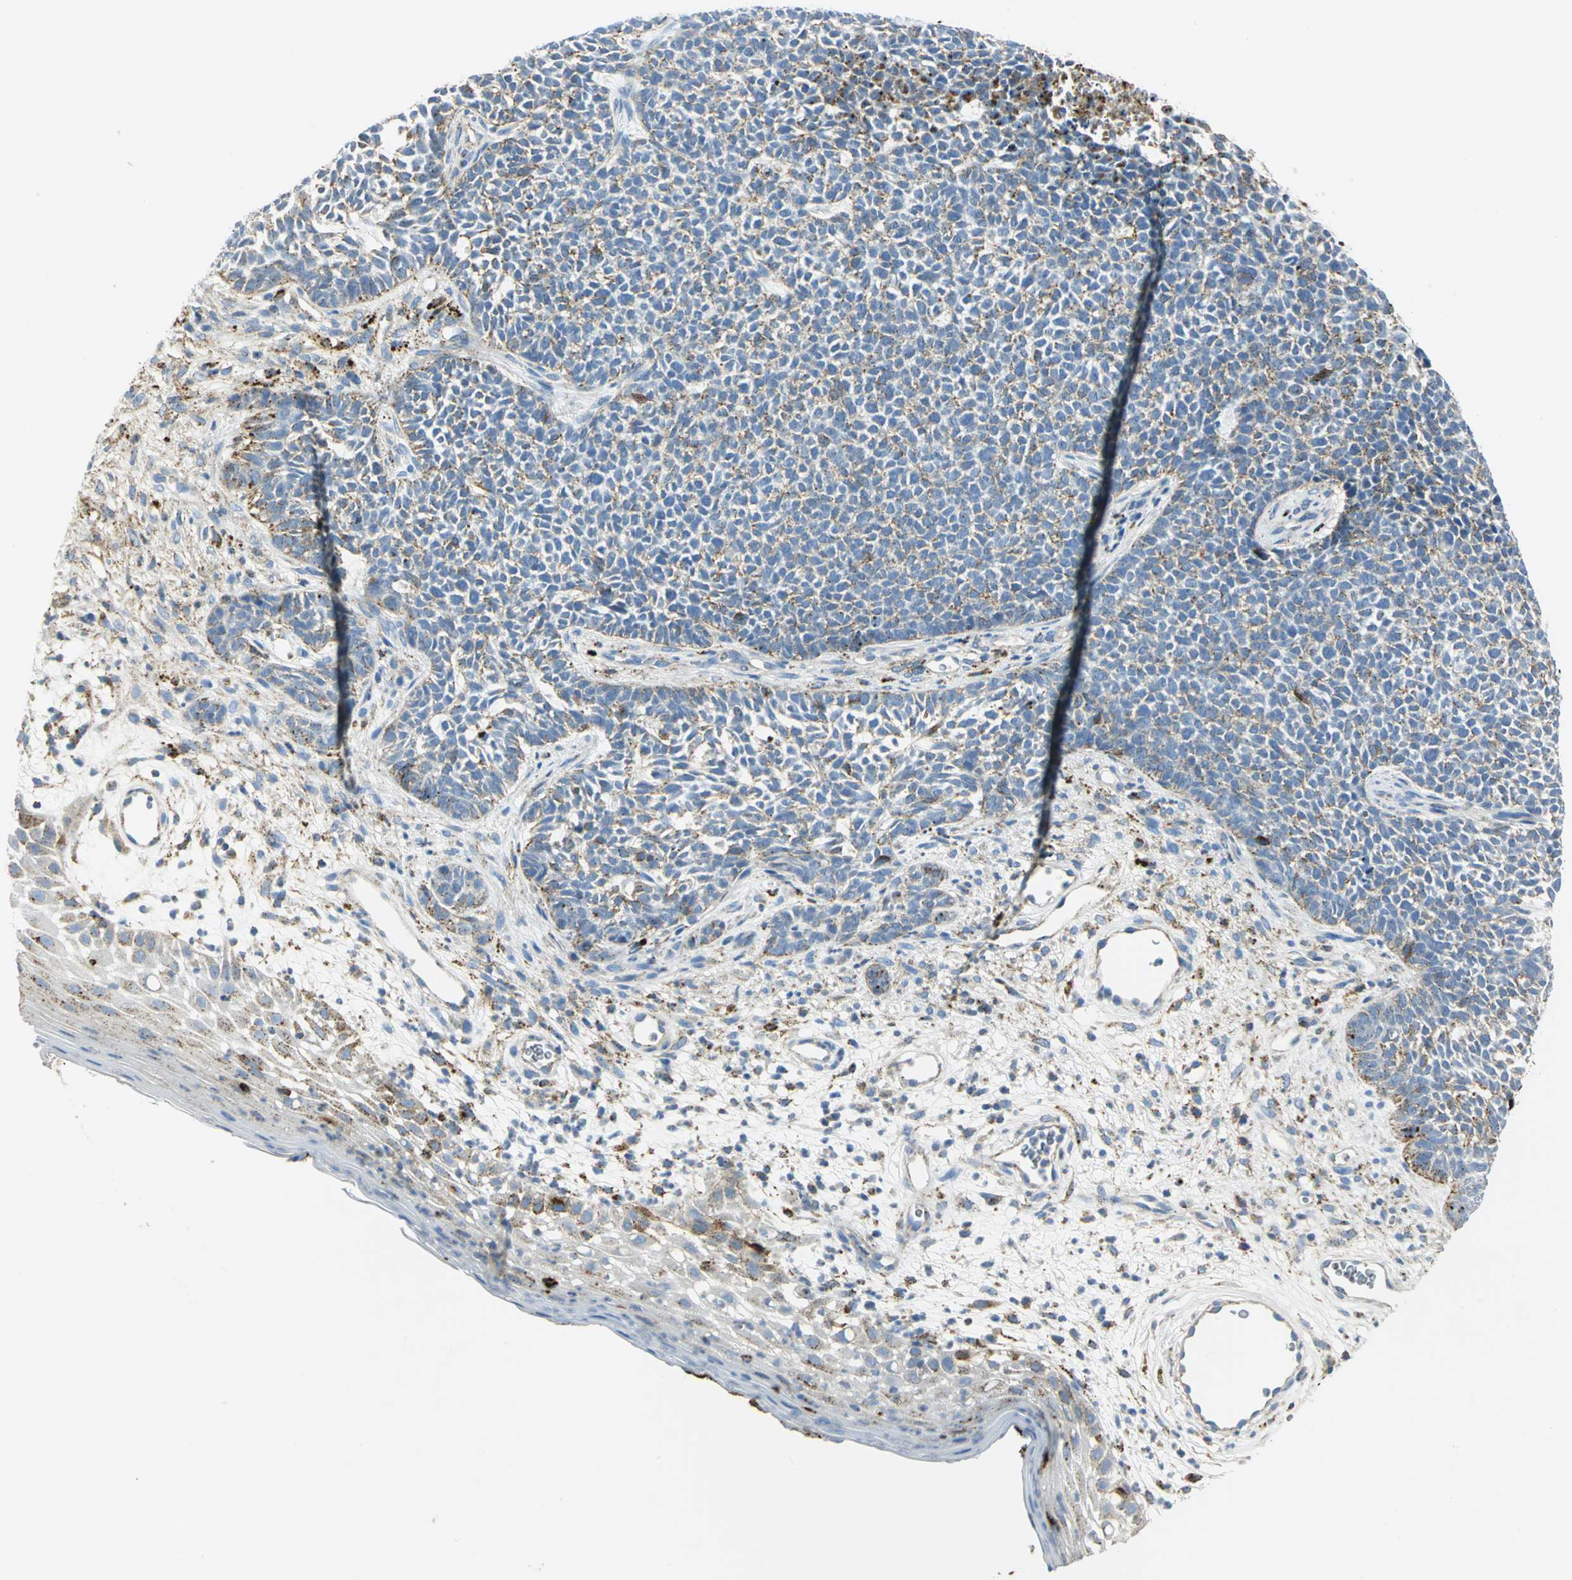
{"staining": {"intensity": "weak", "quantity": "25%-75%", "location": "cytoplasmic/membranous"}, "tissue": "skin cancer", "cell_type": "Tumor cells", "image_type": "cancer", "snomed": [{"axis": "morphology", "description": "Basal cell carcinoma"}, {"axis": "topography", "description": "Skin"}], "caption": "A low amount of weak cytoplasmic/membranous positivity is present in about 25%-75% of tumor cells in skin basal cell carcinoma tissue. The staining is performed using DAB (3,3'-diaminobenzidine) brown chromogen to label protein expression. The nuclei are counter-stained blue using hematoxylin.", "gene": "ARSA", "patient": {"sex": "female", "age": 84}}